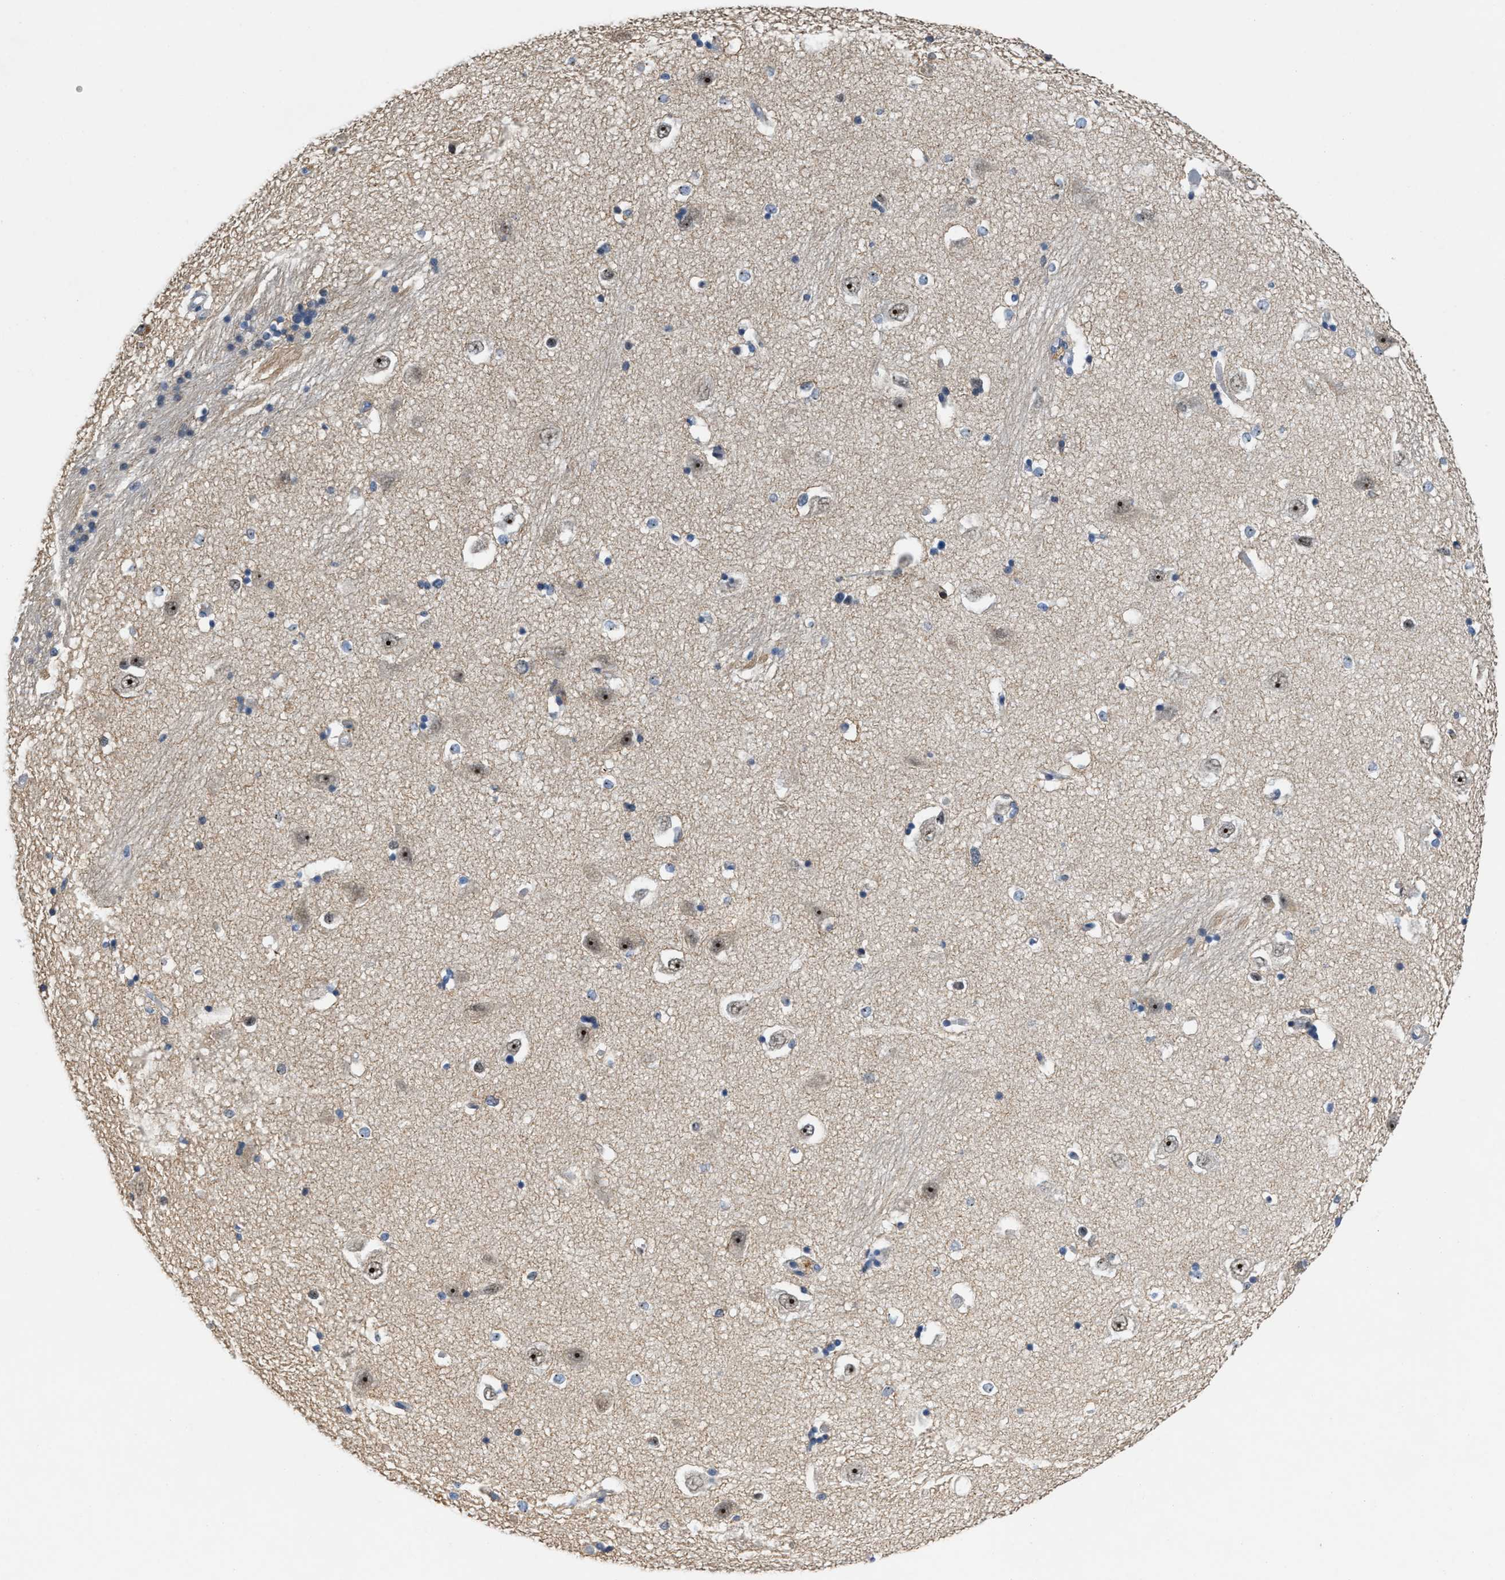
{"staining": {"intensity": "strong", "quantity": "<25%", "location": "nuclear"}, "tissue": "hippocampus", "cell_type": "Glial cells", "image_type": "normal", "snomed": [{"axis": "morphology", "description": "Normal tissue, NOS"}, {"axis": "topography", "description": "Hippocampus"}], "caption": "Hippocampus stained with a brown dye displays strong nuclear positive staining in about <25% of glial cells.", "gene": "ZNF783", "patient": {"sex": "male", "age": 45}}